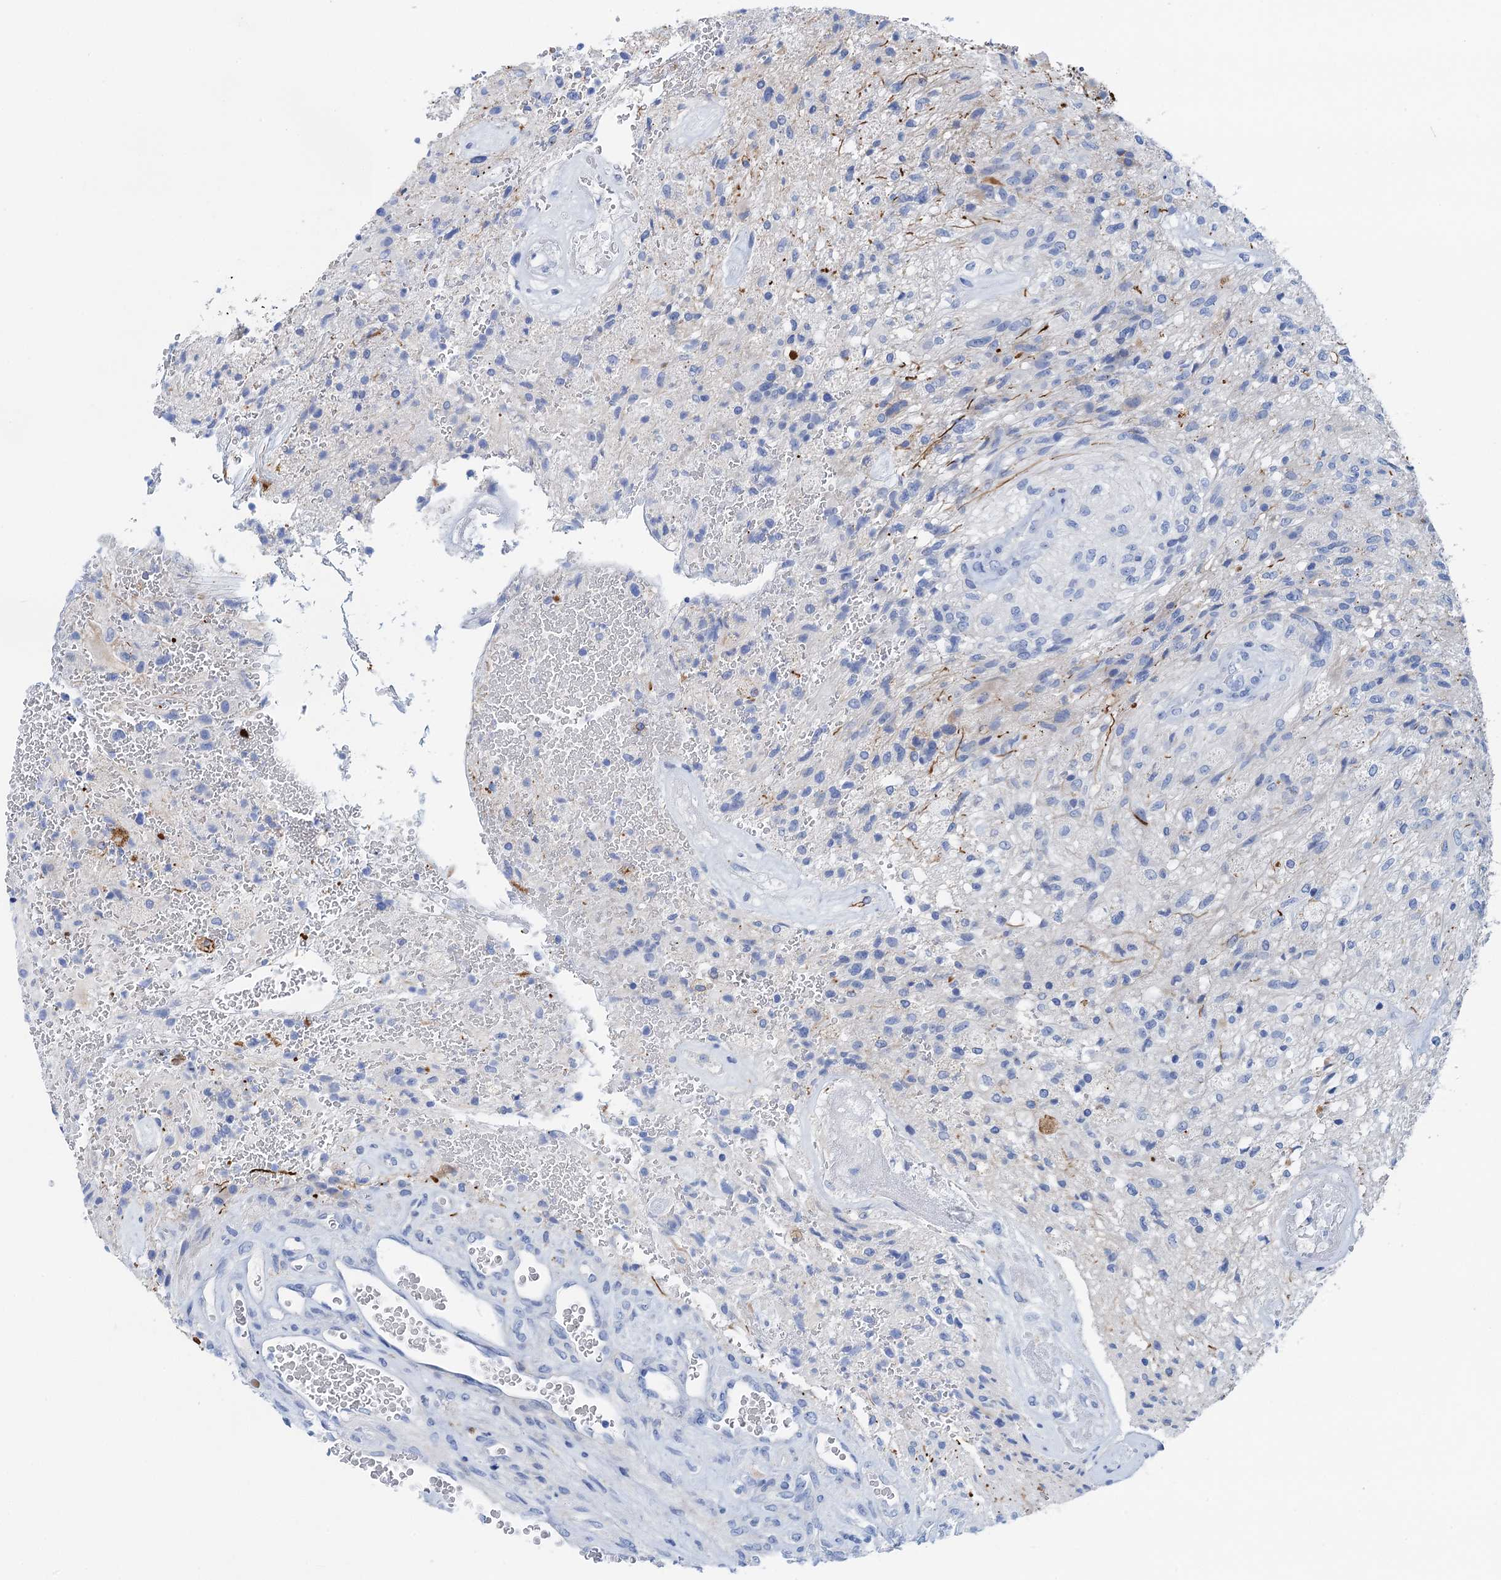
{"staining": {"intensity": "negative", "quantity": "none", "location": "none"}, "tissue": "glioma", "cell_type": "Tumor cells", "image_type": "cancer", "snomed": [{"axis": "morphology", "description": "Glioma, malignant, High grade"}, {"axis": "topography", "description": "Brain"}], "caption": "High magnification brightfield microscopy of glioma stained with DAB (3,3'-diaminobenzidine) (brown) and counterstained with hematoxylin (blue): tumor cells show no significant expression.", "gene": "NLRP10", "patient": {"sex": "male", "age": 56}}